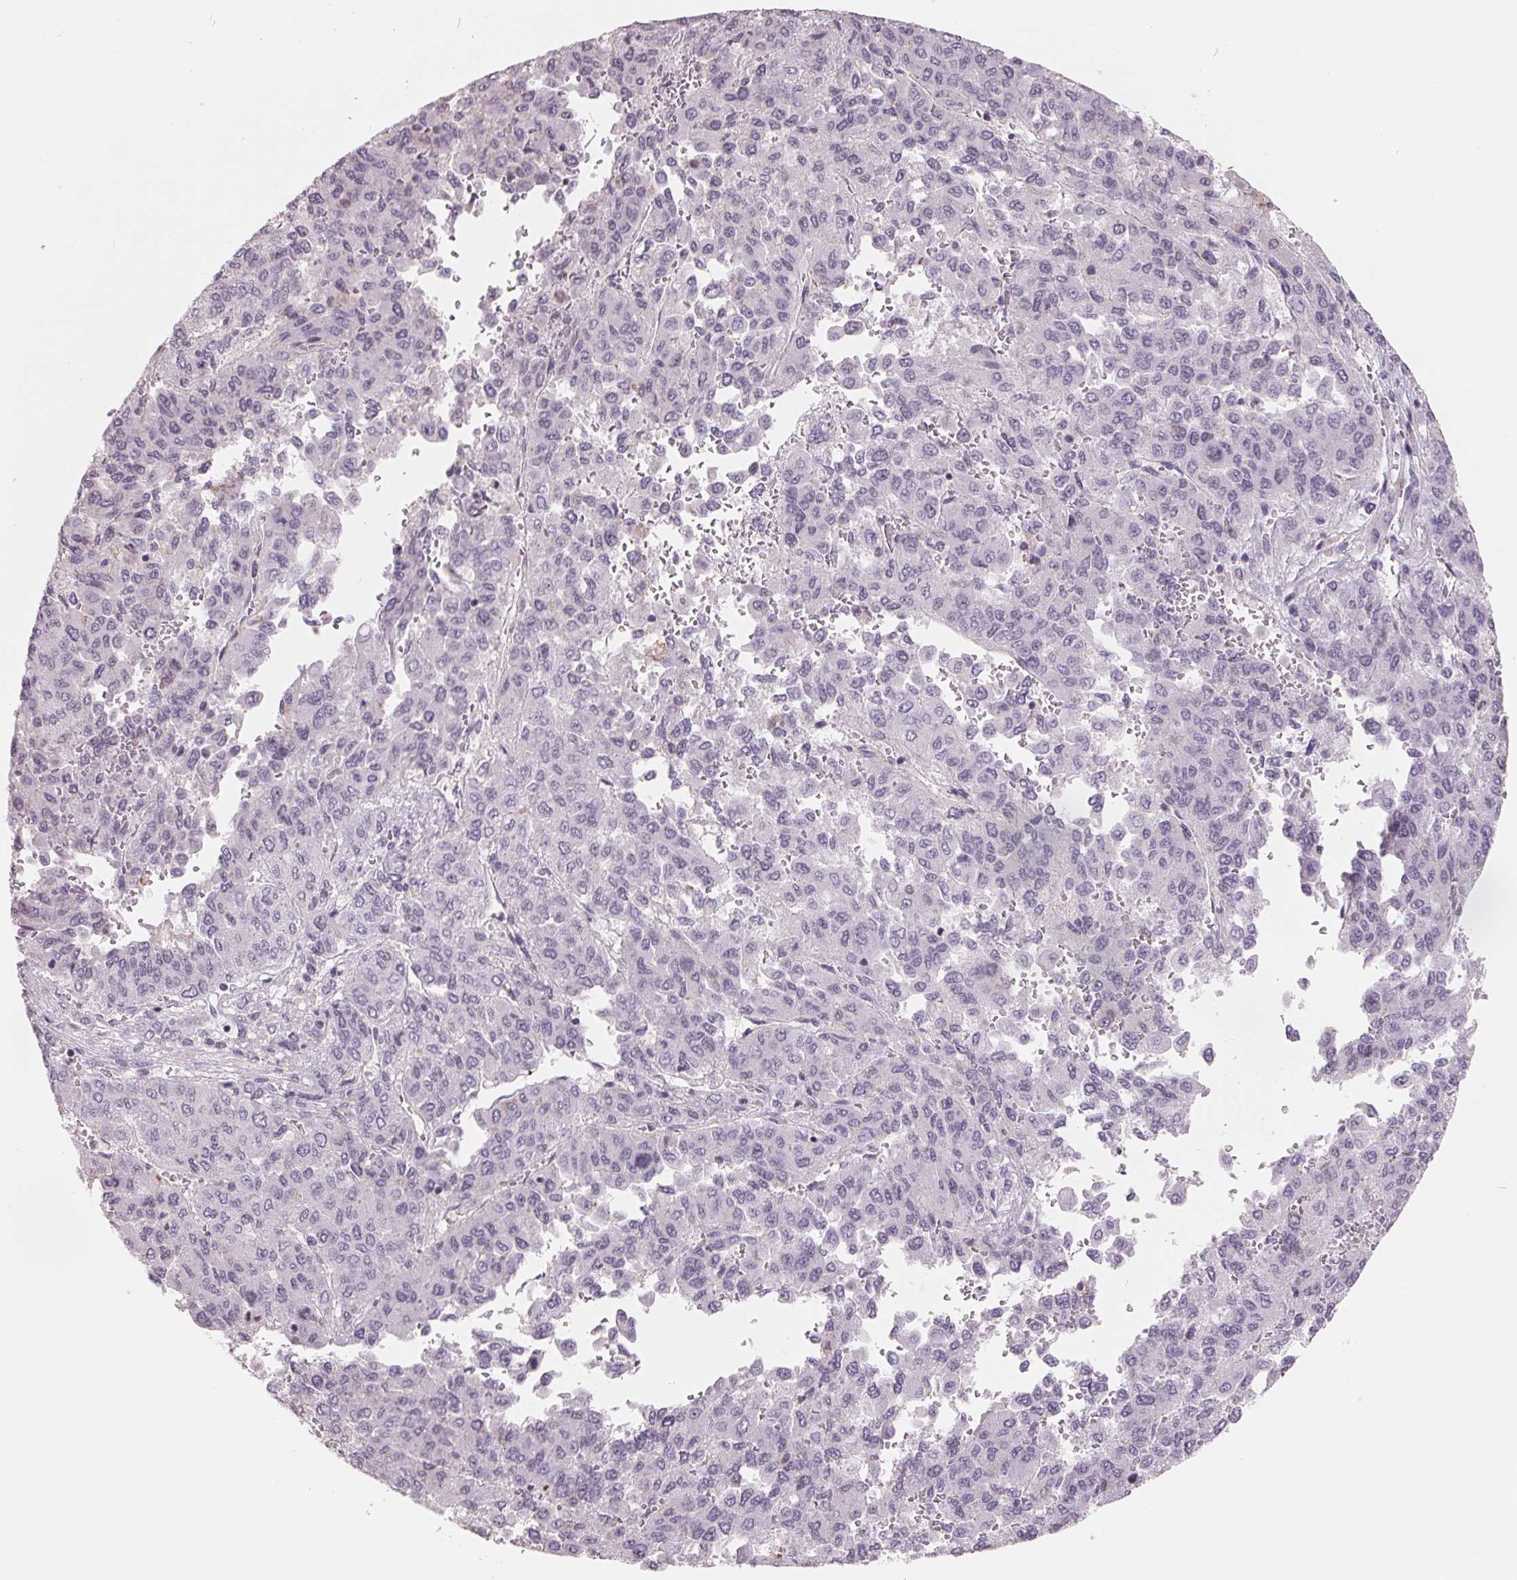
{"staining": {"intensity": "negative", "quantity": "none", "location": "none"}, "tissue": "liver cancer", "cell_type": "Tumor cells", "image_type": "cancer", "snomed": [{"axis": "morphology", "description": "Carcinoma, Hepatocellular, NOS"}, {"axis": "topography", "description": "Liver"}], "caption": "Image shows no protein expression in tumor cells of liver cancer tissue.", "gene": "FTCD", "patient": {"sex": "female", "age": 41}}